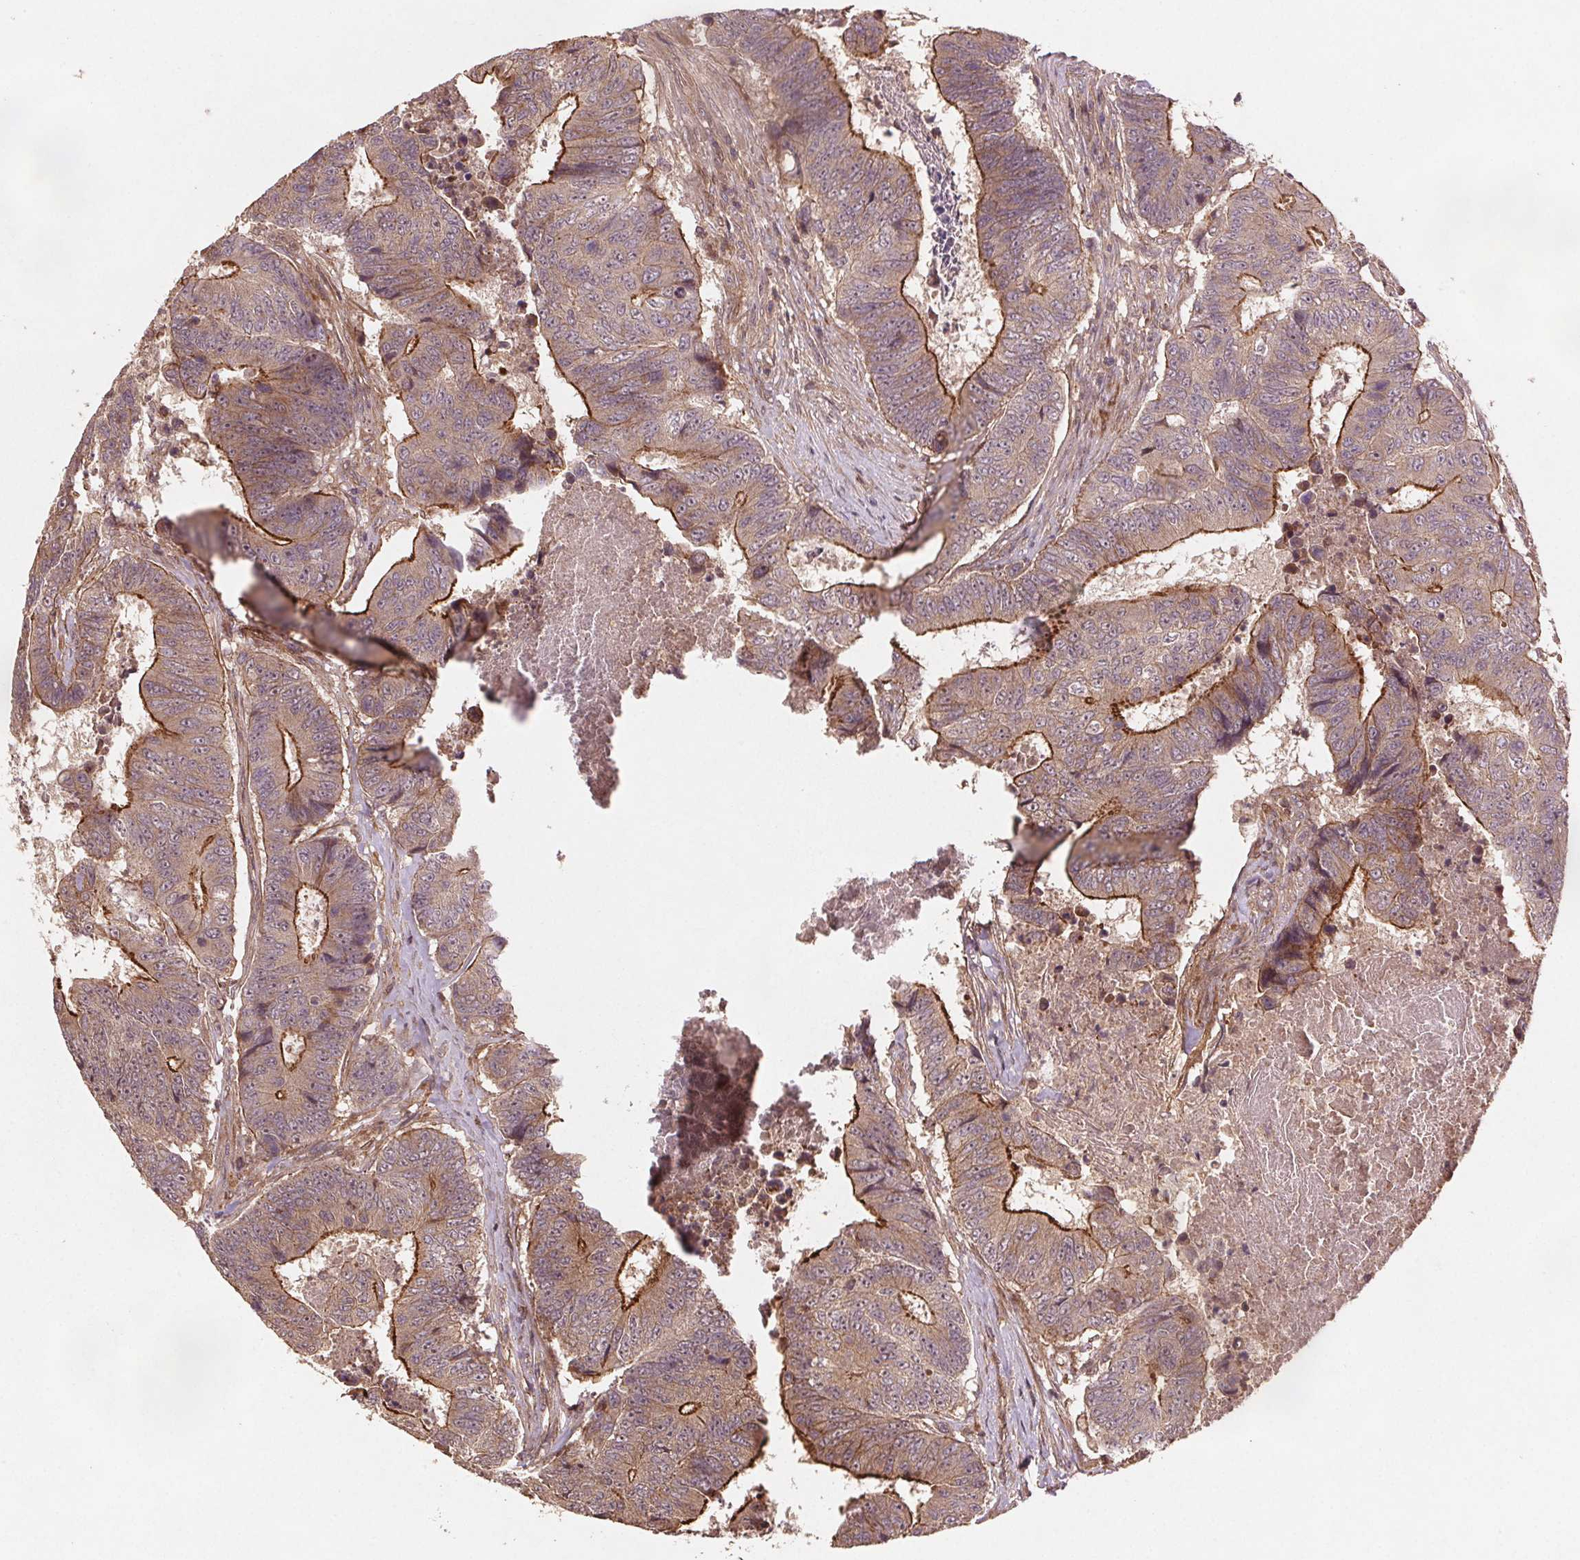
{"staining": {"intensity": "moderate", "quantity": "25%-75%", "location": "cytoplasmic/membranous"}, "tissue": "colorectal cancer", "cell_type": "Tumor cells", "image_type": "cancer", "snomed": [{"axis": "morphology", "description": "Adenocarcinoma, NOS"}, {"axis": "topography", "description": "Colon"}], "caption": "Immunohistochemistry (DAB (3,3'-diaminobenzidine)) staining of colorectal cancer (adenocarcinoma) displays moderate cytoplasmic/membranous protein staining in about 25%-75% of tumor cells.", "gene": "SEC14L2", "patient": {"sex": "female", "age": 48}}